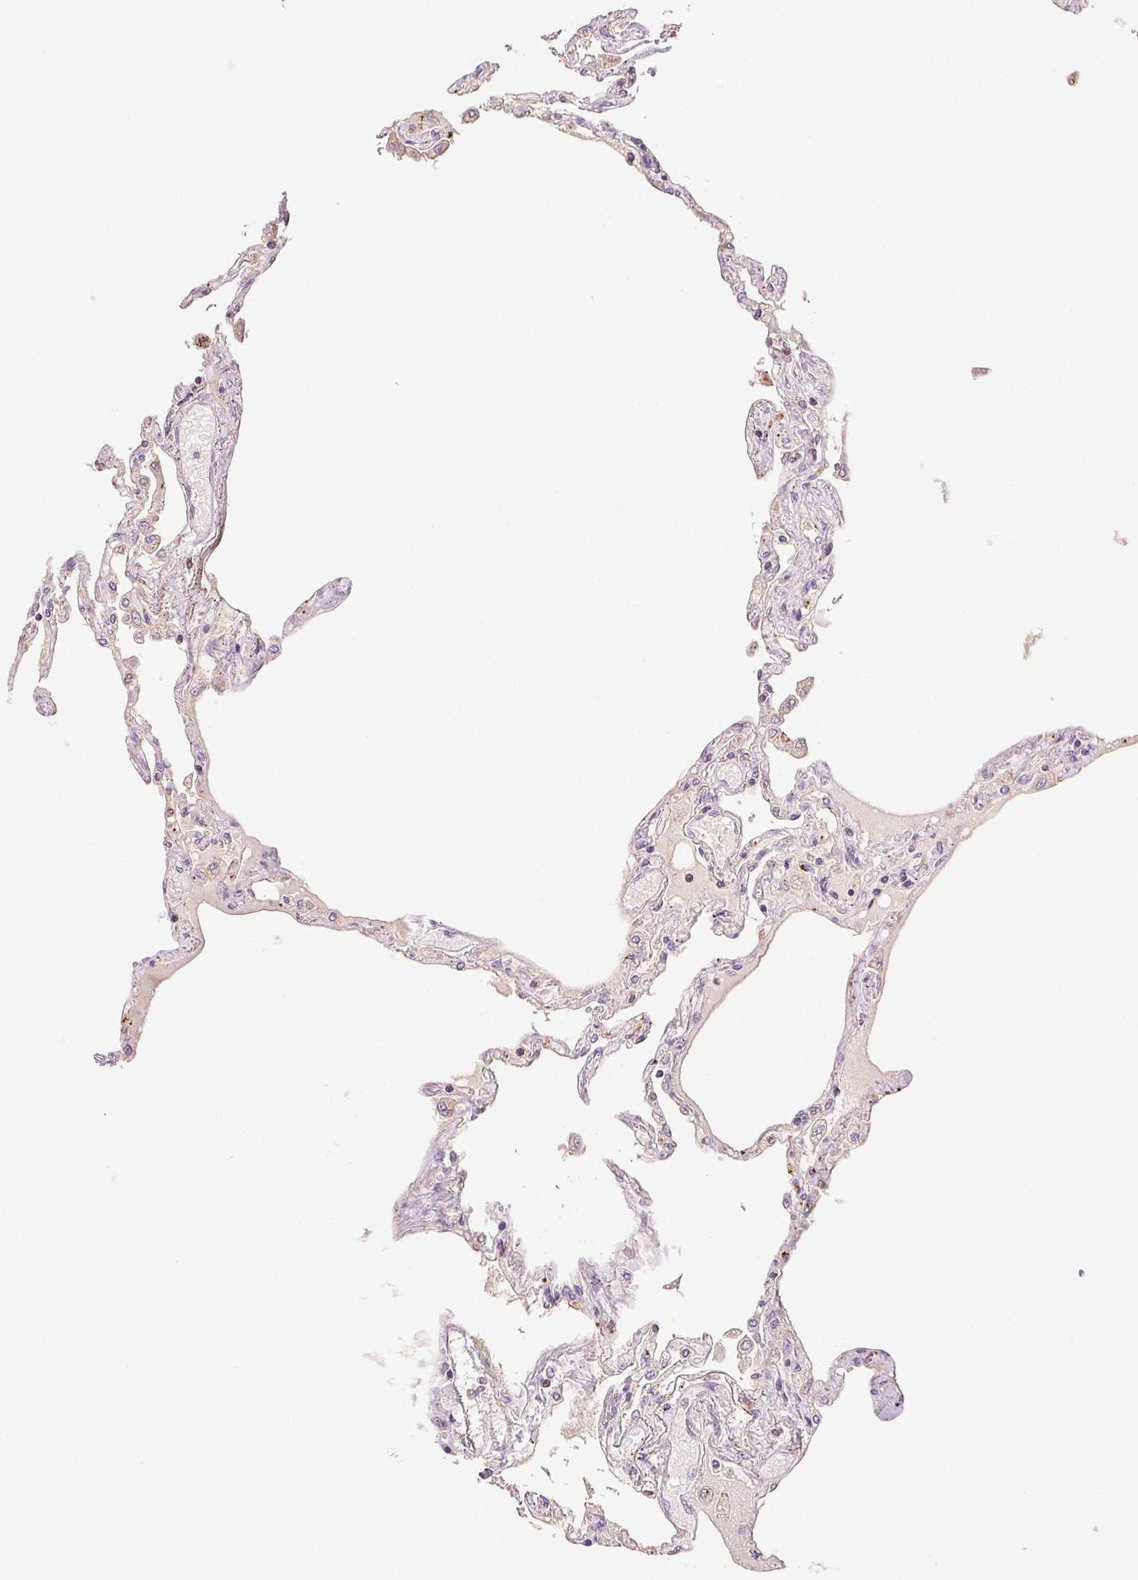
{"staining": {"intensity": "negative", "quantity": "none", "location": "none"}, "tissue": "lung", "cell_type": "Alveolar cells", "image_type": "normal", "snomed": [{"axis": "morphology", "description": "Normal tissue, NOS"}, {"axis": "morphology", "description": "Adenocarcinoma, NOS"}, {"axis": "topography", "description": "Cartilage tissue"}, {"axis": "topography", "description": "Lung"}], "caption": "Protein analysis of normal lung reveals no significant positivity in alveolar cells. (DAB immunohistochemistry with hematoxylin counter stain).", "gene": "TMEM253", "patient": {"sex": "female", "age": 67}}